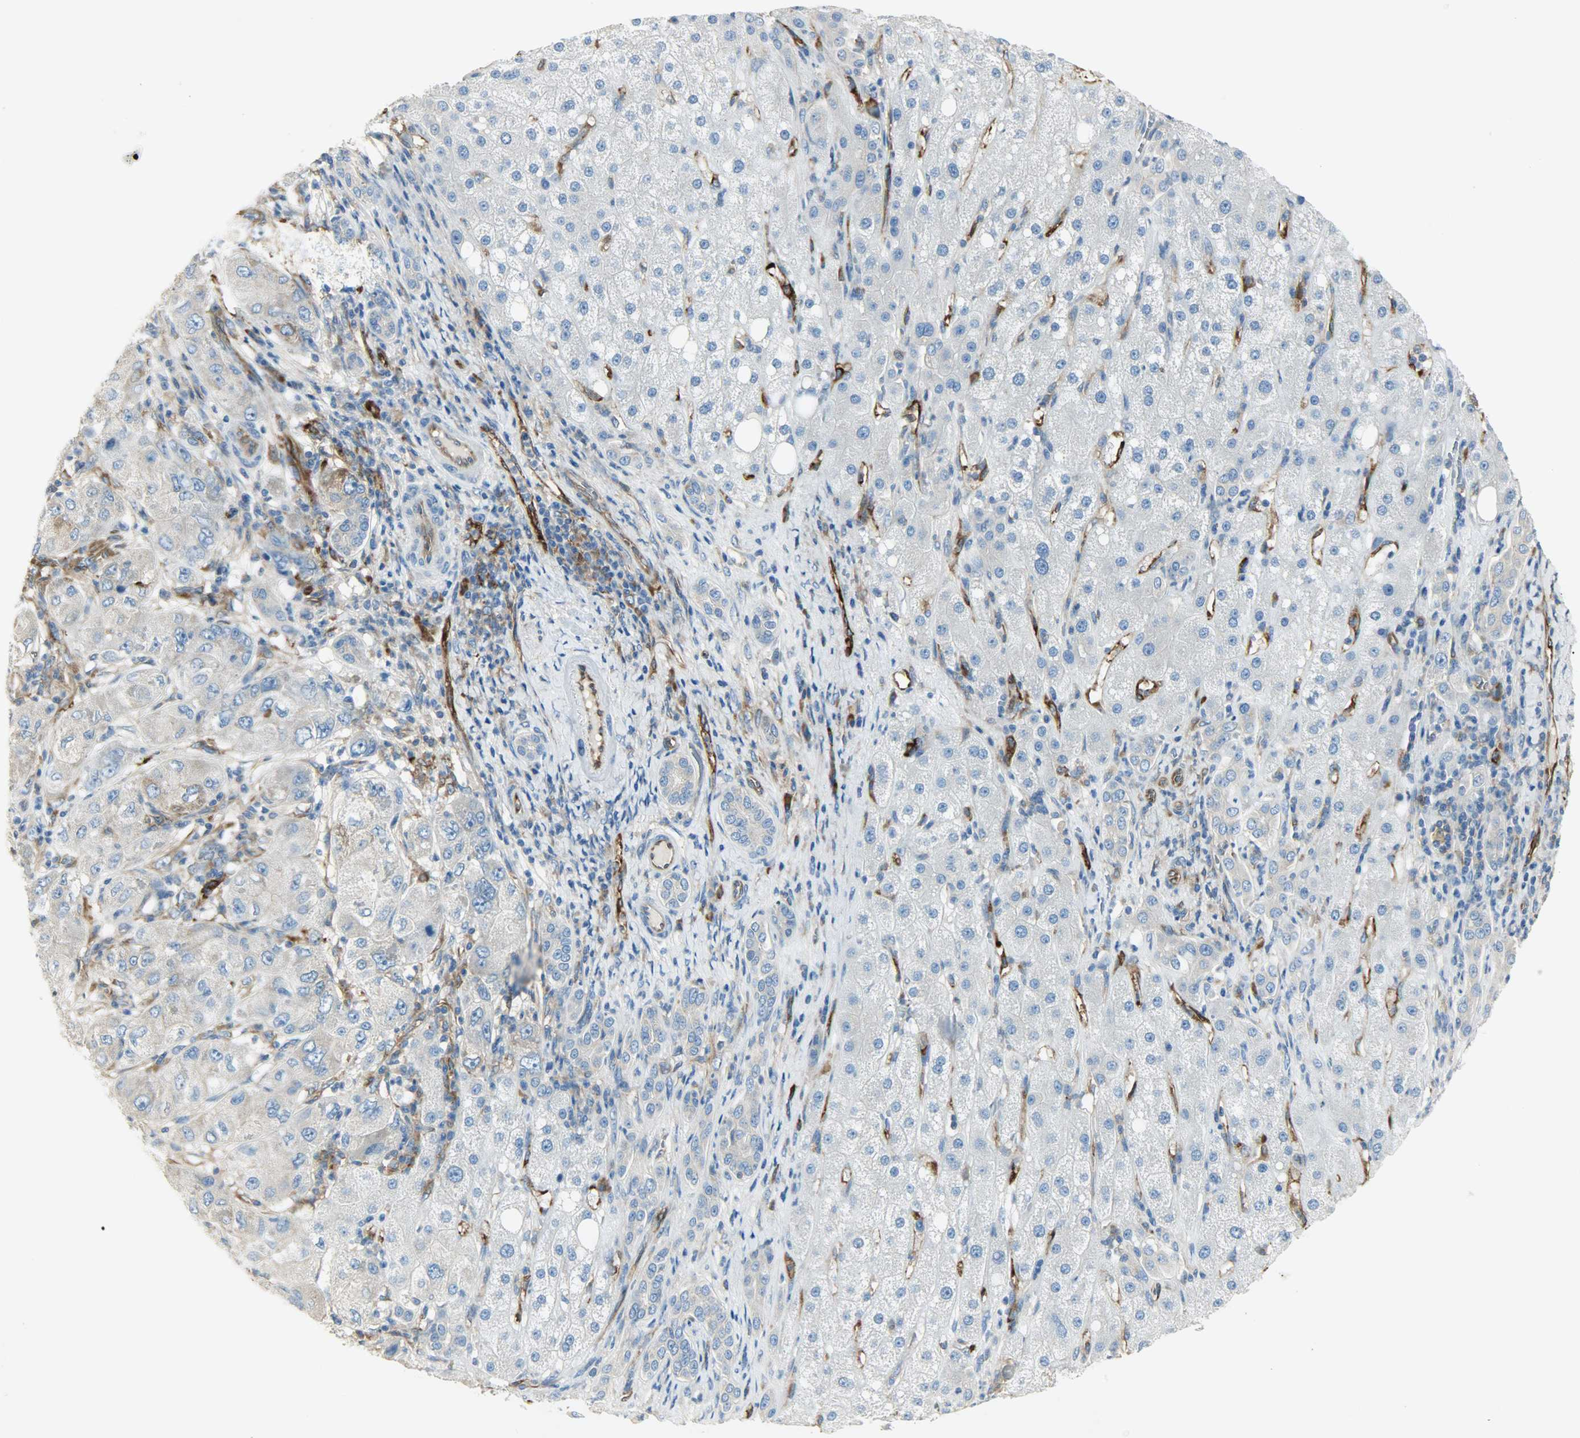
{"staining": {"intensity": "moderate", "quantity": "25%-75%", "location": "cytoplasmic/membranous"}, "tissue": "liver cancer", "cell_type": "Tumor cells", "image_type": "cancer", "snomed": [{"axis": "morphology", "description": "Carcinoma, Hepatocellular, NOS"}, {"axis": "topography", "description": "Liver"}], "caption": "Liver cancer (hepatocellular carcinoma) stained with DAB (3,3'-diaminobenzidine) IHC reveals medium levels of moderate cytoplasmic/membranous staining in about 25%-75% of tumor cells.", "gene": "WARS1", "patient": {"sex": "male", "age": 80}}